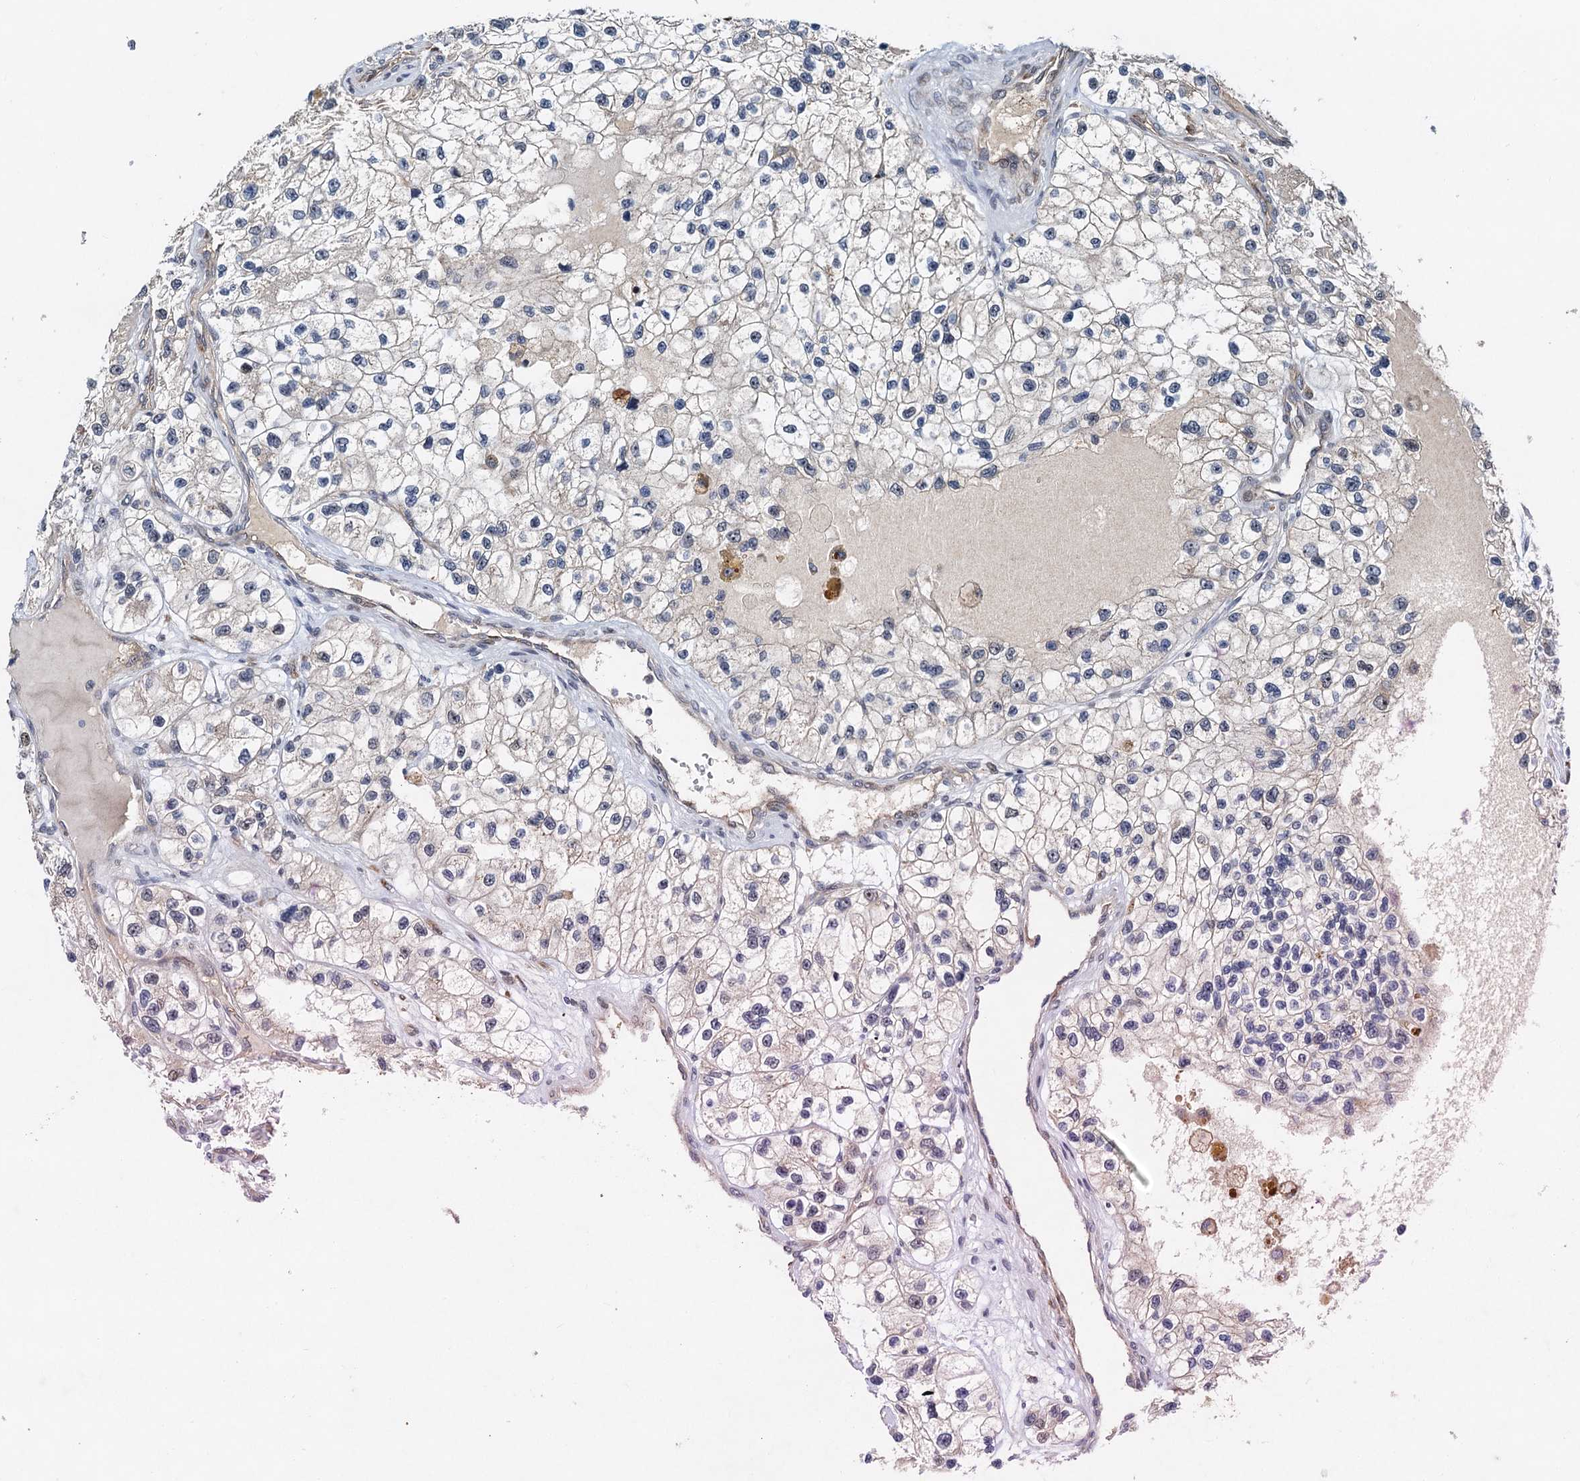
{"staining": {"intensity": "negative", "quantity": "none", "location": "none"}, "tissue": "renal cancer", "cell_type": "Tumor cells", "image_type": "cancer", "snomed": [{"axis": "morphology", "description": "Adenocarcinoma, NOS"}, {"axis": "topography", "description": "Kidney"}], "caption": "An immunohistochemistry (IHC) micrograph of renal cancer is shown. There is no staining in tumor cells of renal cancer. The staining is performed using DAB brown chromogen with nuclei counter-stained in using hematoxylin.", "gene": "DNAJC21", "patient": {"sex": "female", "age": 57}}